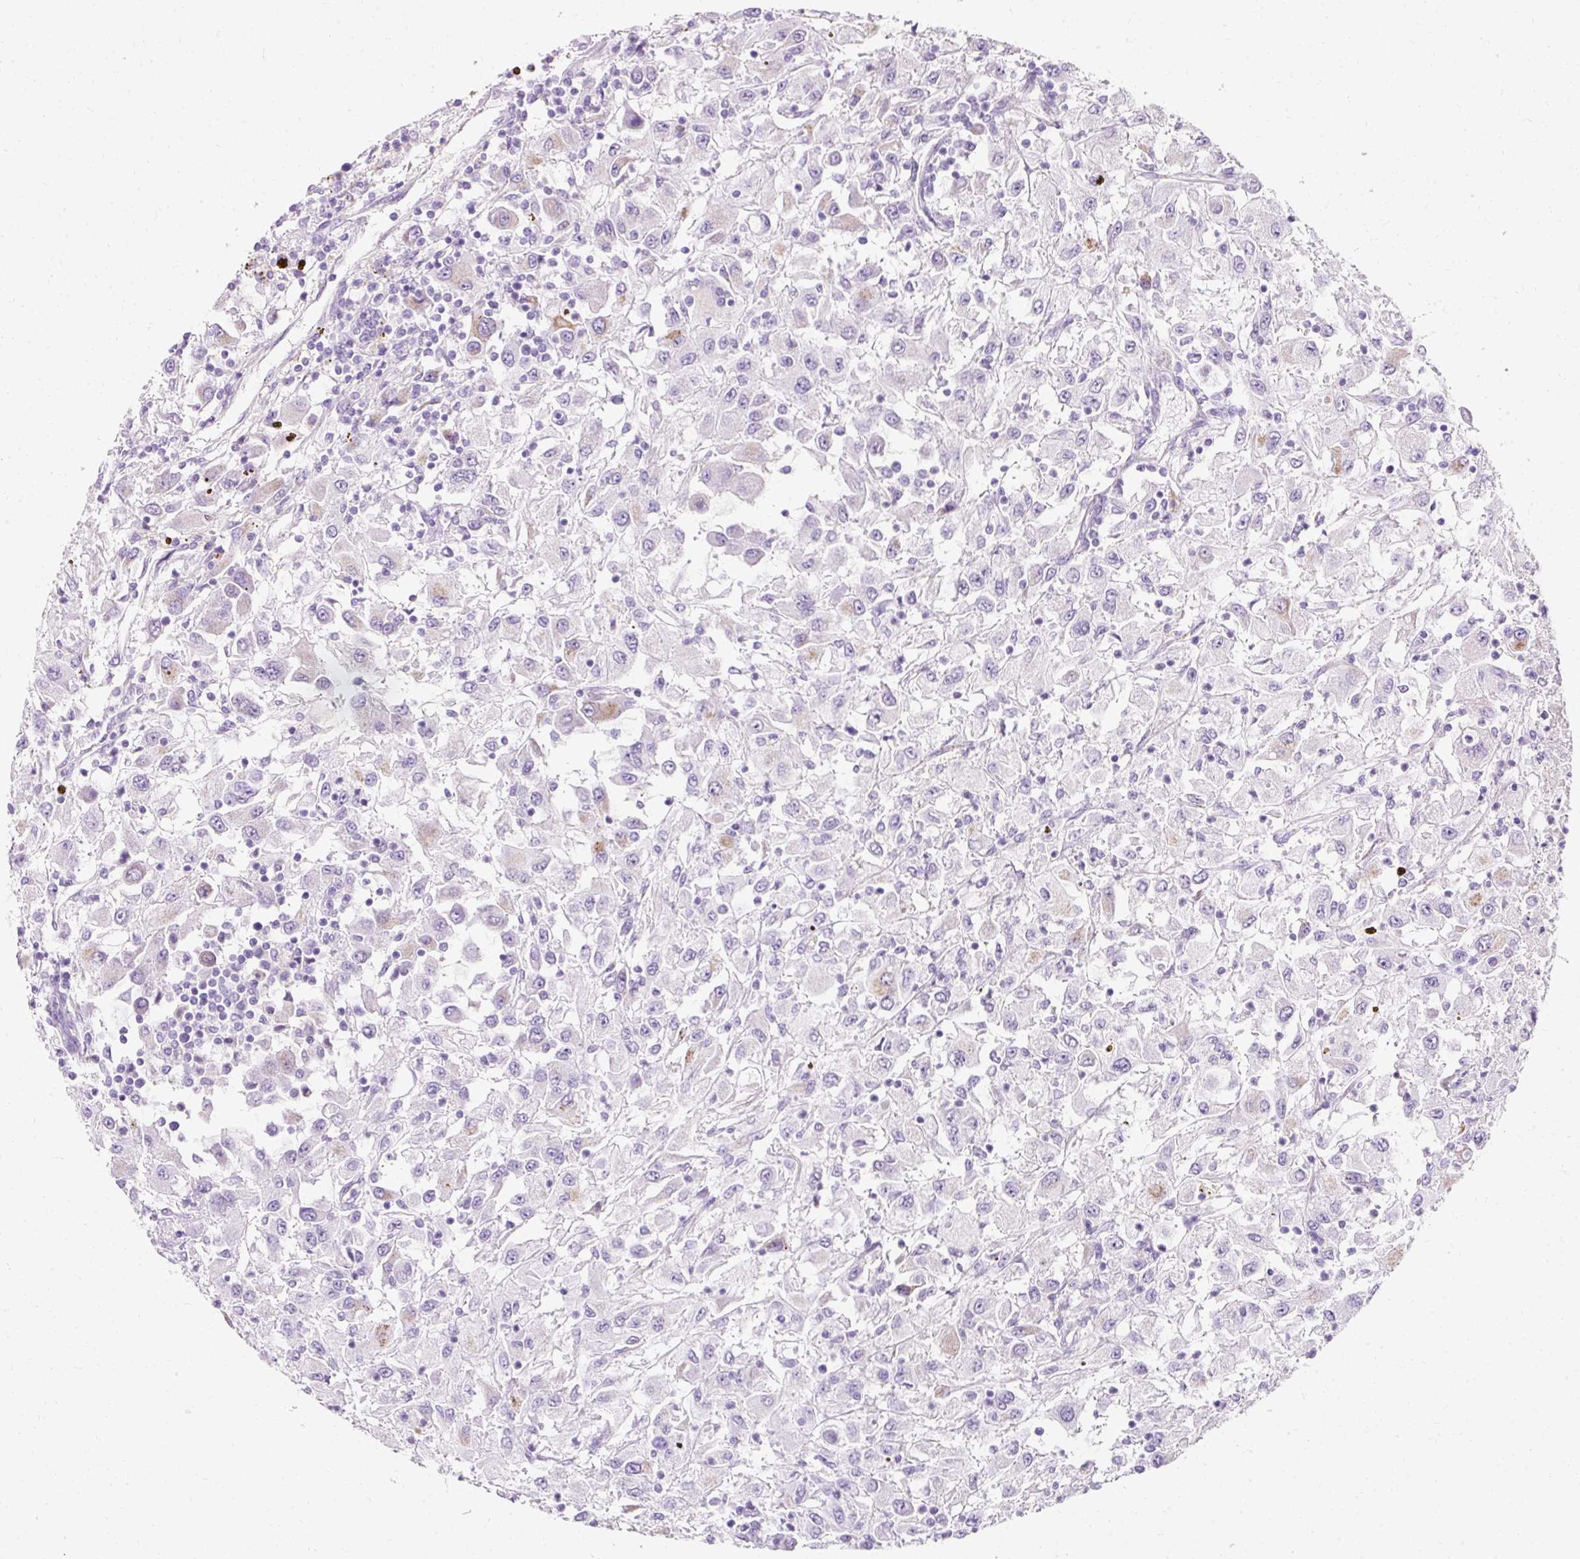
{"staining": {"intensity": "negative", "quantity": "none", "location": "none"}, "tissue": "renal cancer", "cell_type": "Tumor cells", "image_type": "cancer", "snomed": [{"axis": "morphology", "description": "Adenocarcinoma, NOS"}, {"axis": "topography", "description": "Kidney"}], "caption": "The photomicrograph demonstrates no significant expression in tumor cells of renal cancer (adenocarcinoma).", "gene": "CLDN25", "patient": {"sex": "female", "age": 67}}